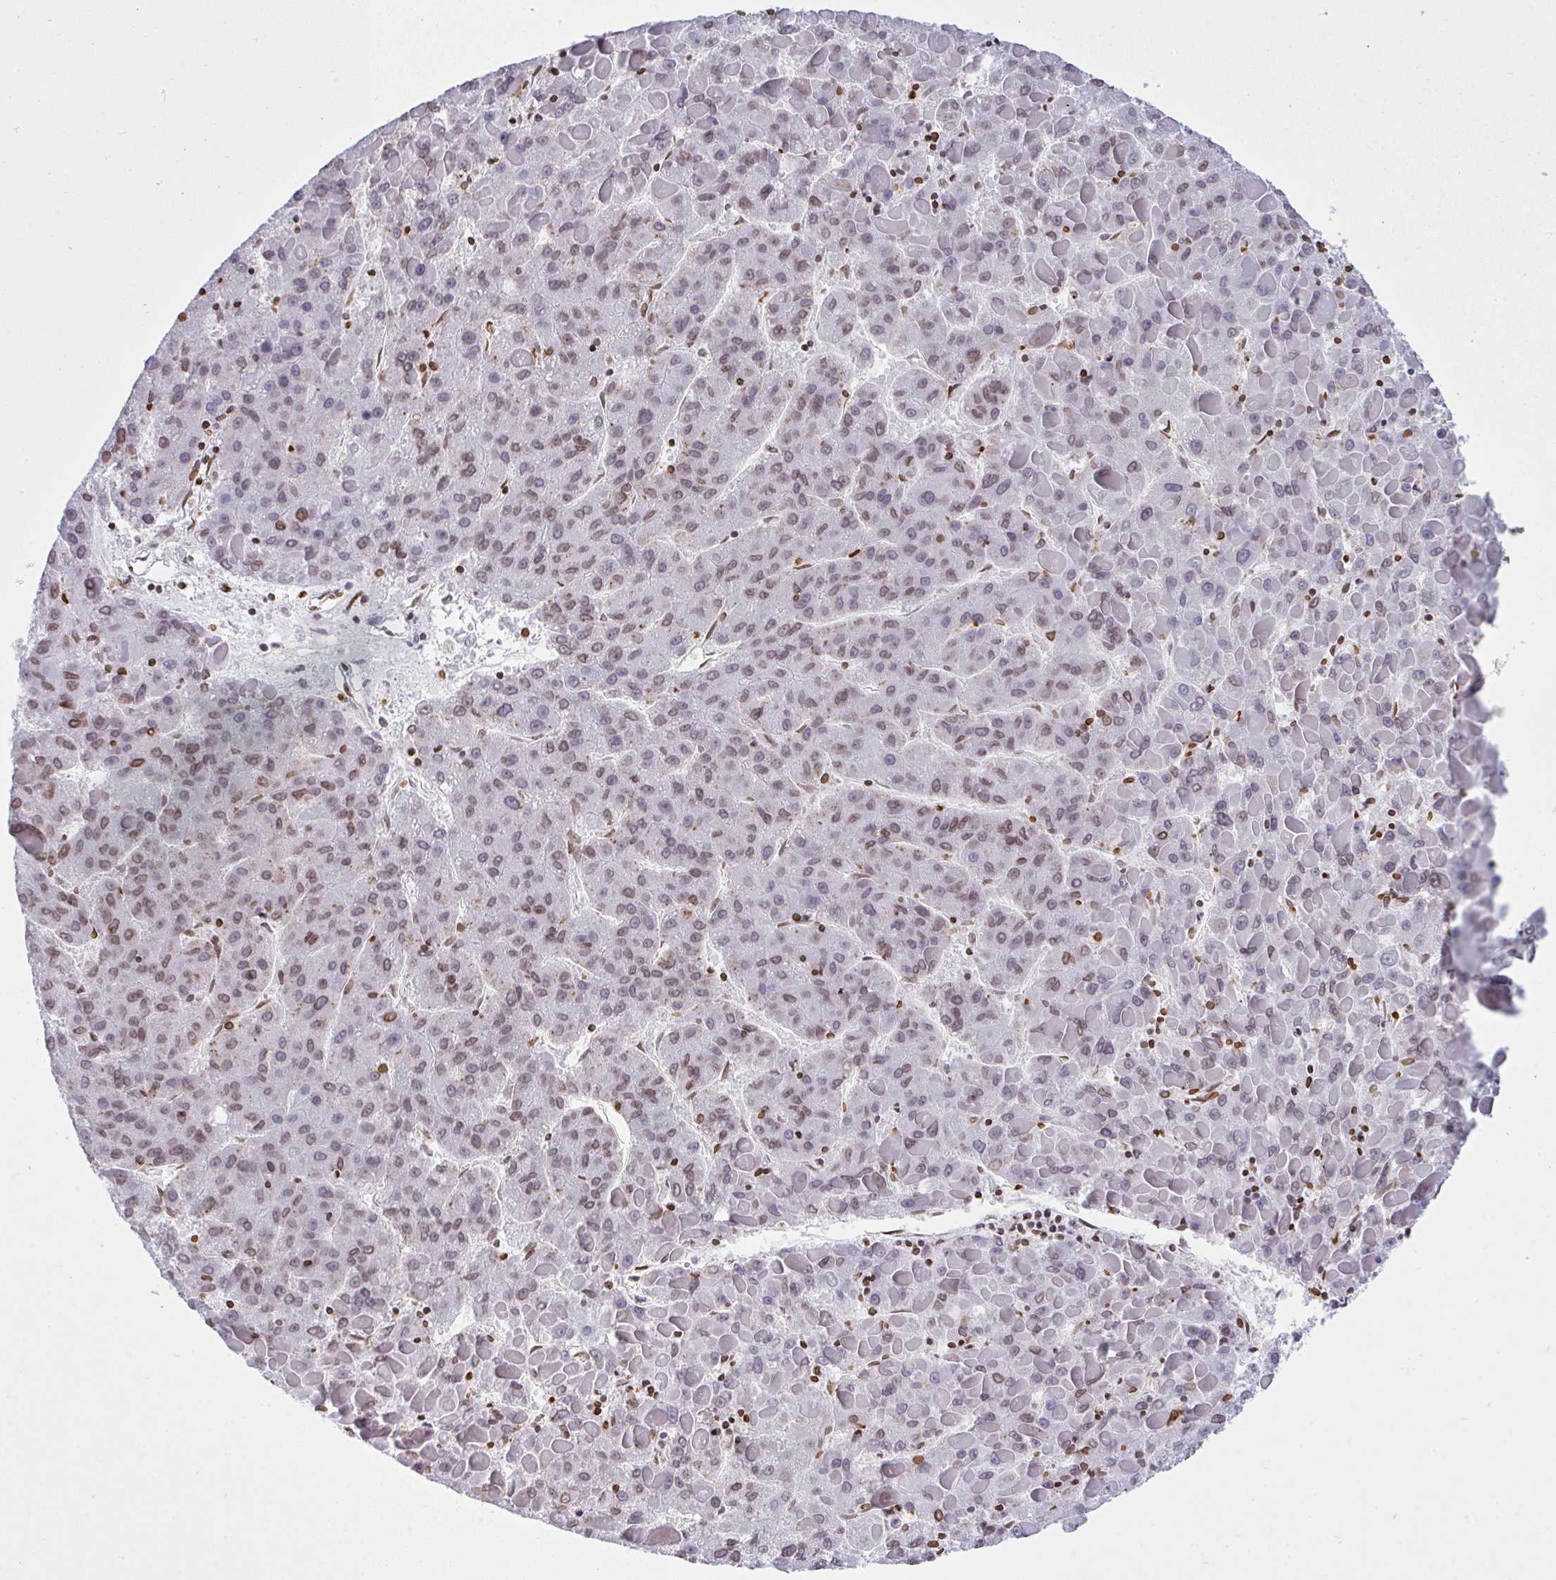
{"staining": {"intensity": "weak", "quantity": "25%-75%", "location": "nuclear"}, "tissue": "liver cancer", "cell_type": "Tumor cells", "image_type": "cancer", "snomed": [{"axis": "morphology", "description": "Carcinoma, Hepatocellular, NOS"}, {"axis": "topography", "description": "Liver"}], "caption": "Immunohistochemistry (IHC) histopathology image of neoplastic tissue: liver cancer stained using IHC displays low levels of weak protein expression localized specifically in the nuclear of tumor cells, appearing as a nuclear brown color.", "gene": "LMNB2", "patient": {"sex": "female", "age": 82}}